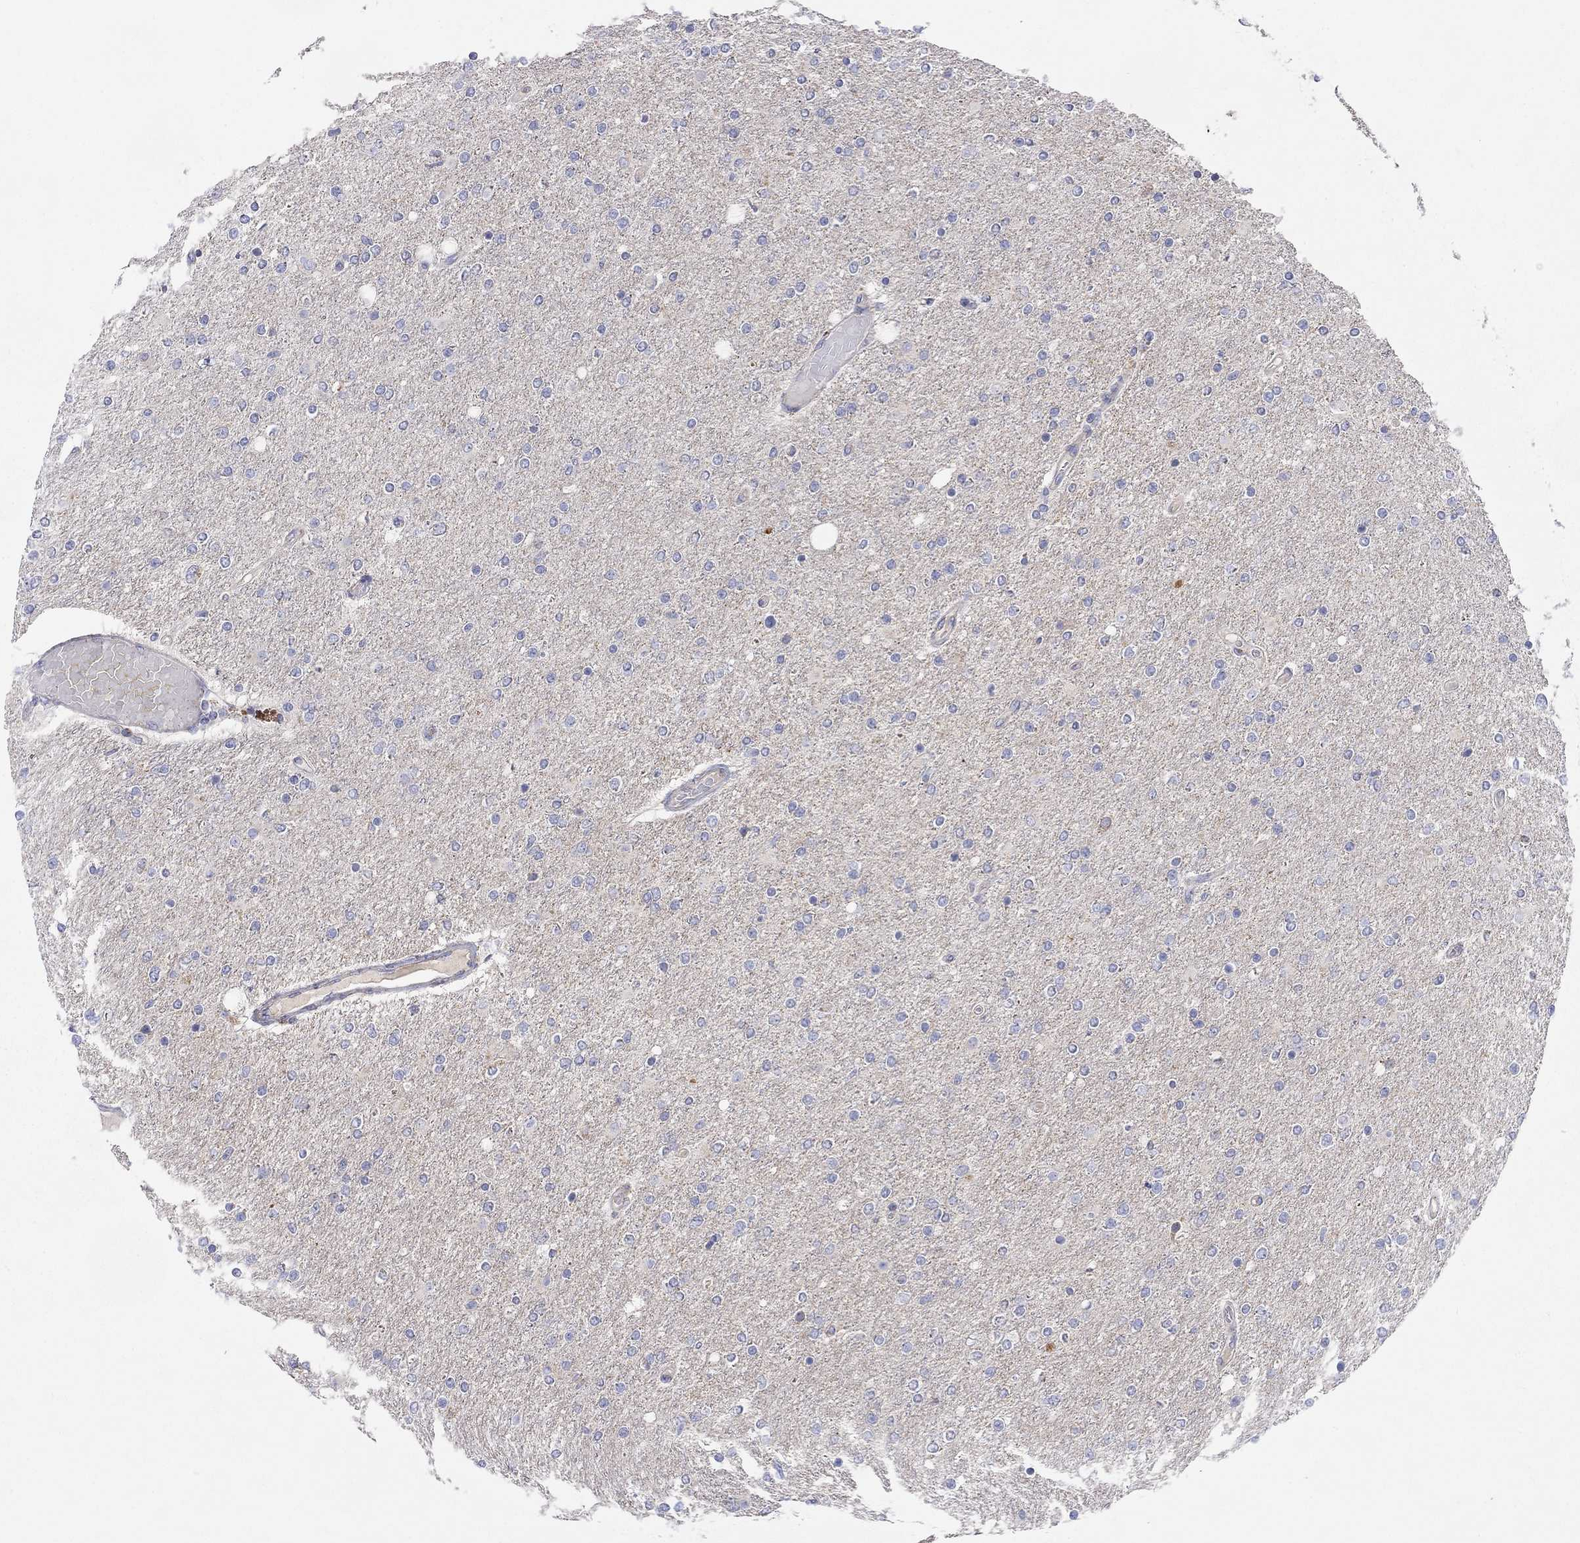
{"staining": {"intensity": "negative", "quantity": "none", "location": "none"}, "tissue": "glioma", "cell_type": "Tumor cells", "image_type": "cancer", "snomed": [{"axis": "morphology", "description": "Glioma, malignant, High grade"}, {"axis": "topography", "description": "Cerebral cortex"}], "caption": "This micrograph is of glioma stained with IHC to label a protein in brown with the nuclei are counter-stained blue. There is no staining in tumor cells.", "gene": "RCAN1", "patient": {"sex": "male", "age": 70}}